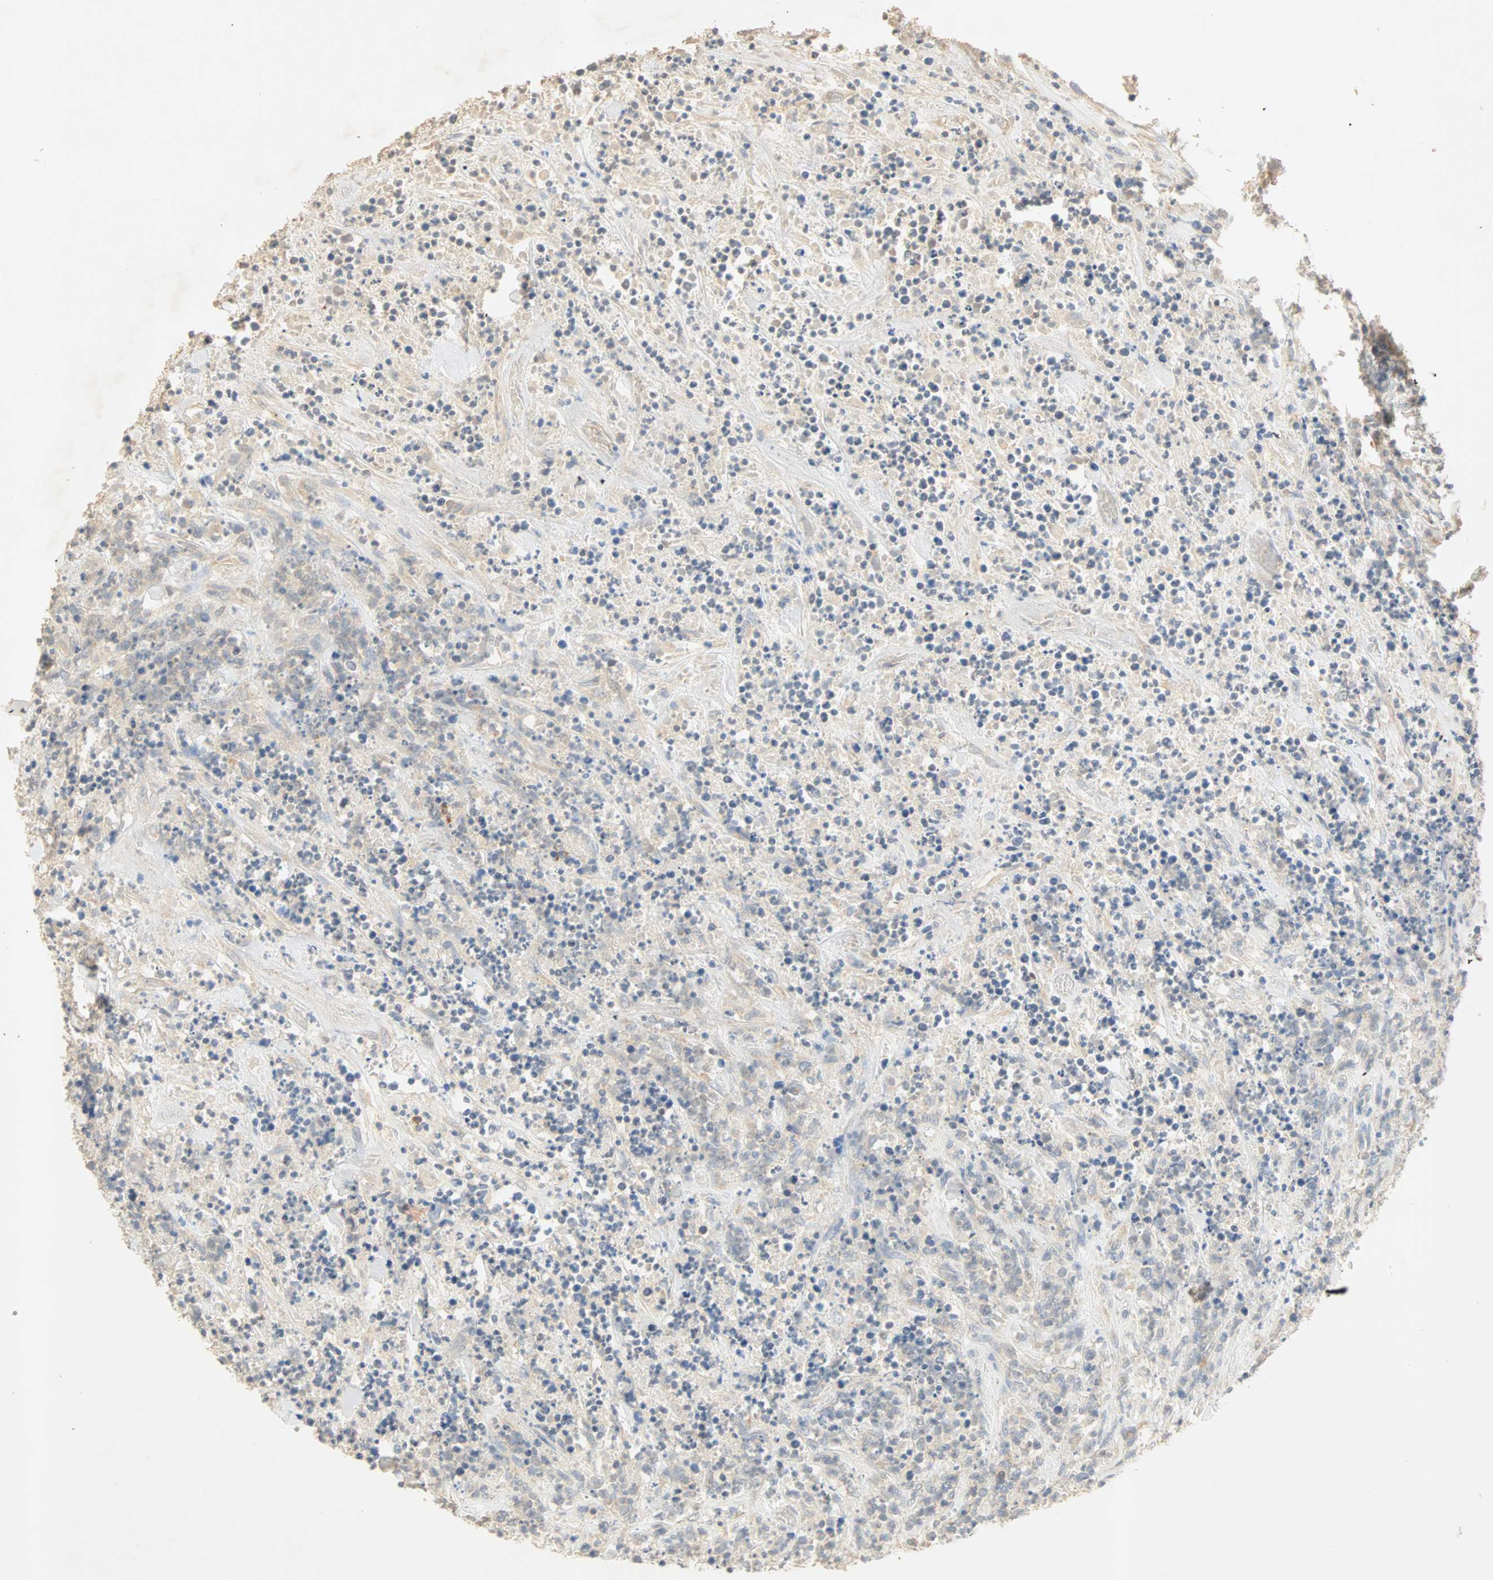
{"staining": {"intensity": "negative", "quantity": "none", "location": "none"}, "tissue": "lymphoma", "cell_type": "Tumor cells", "image_type": "cancer", "snomed": [{"axis": "morphology", "description": "Malignant lymphoma, non-Hodgkin's type, High grade"}, {"axis": "topography", "description": "Soft tissue"}], "caption": "An image of human lymphoma is negative for staining in tumor cells.", "gene": "SELENBP1", "patient": {"sex": "male", "age": 18}}